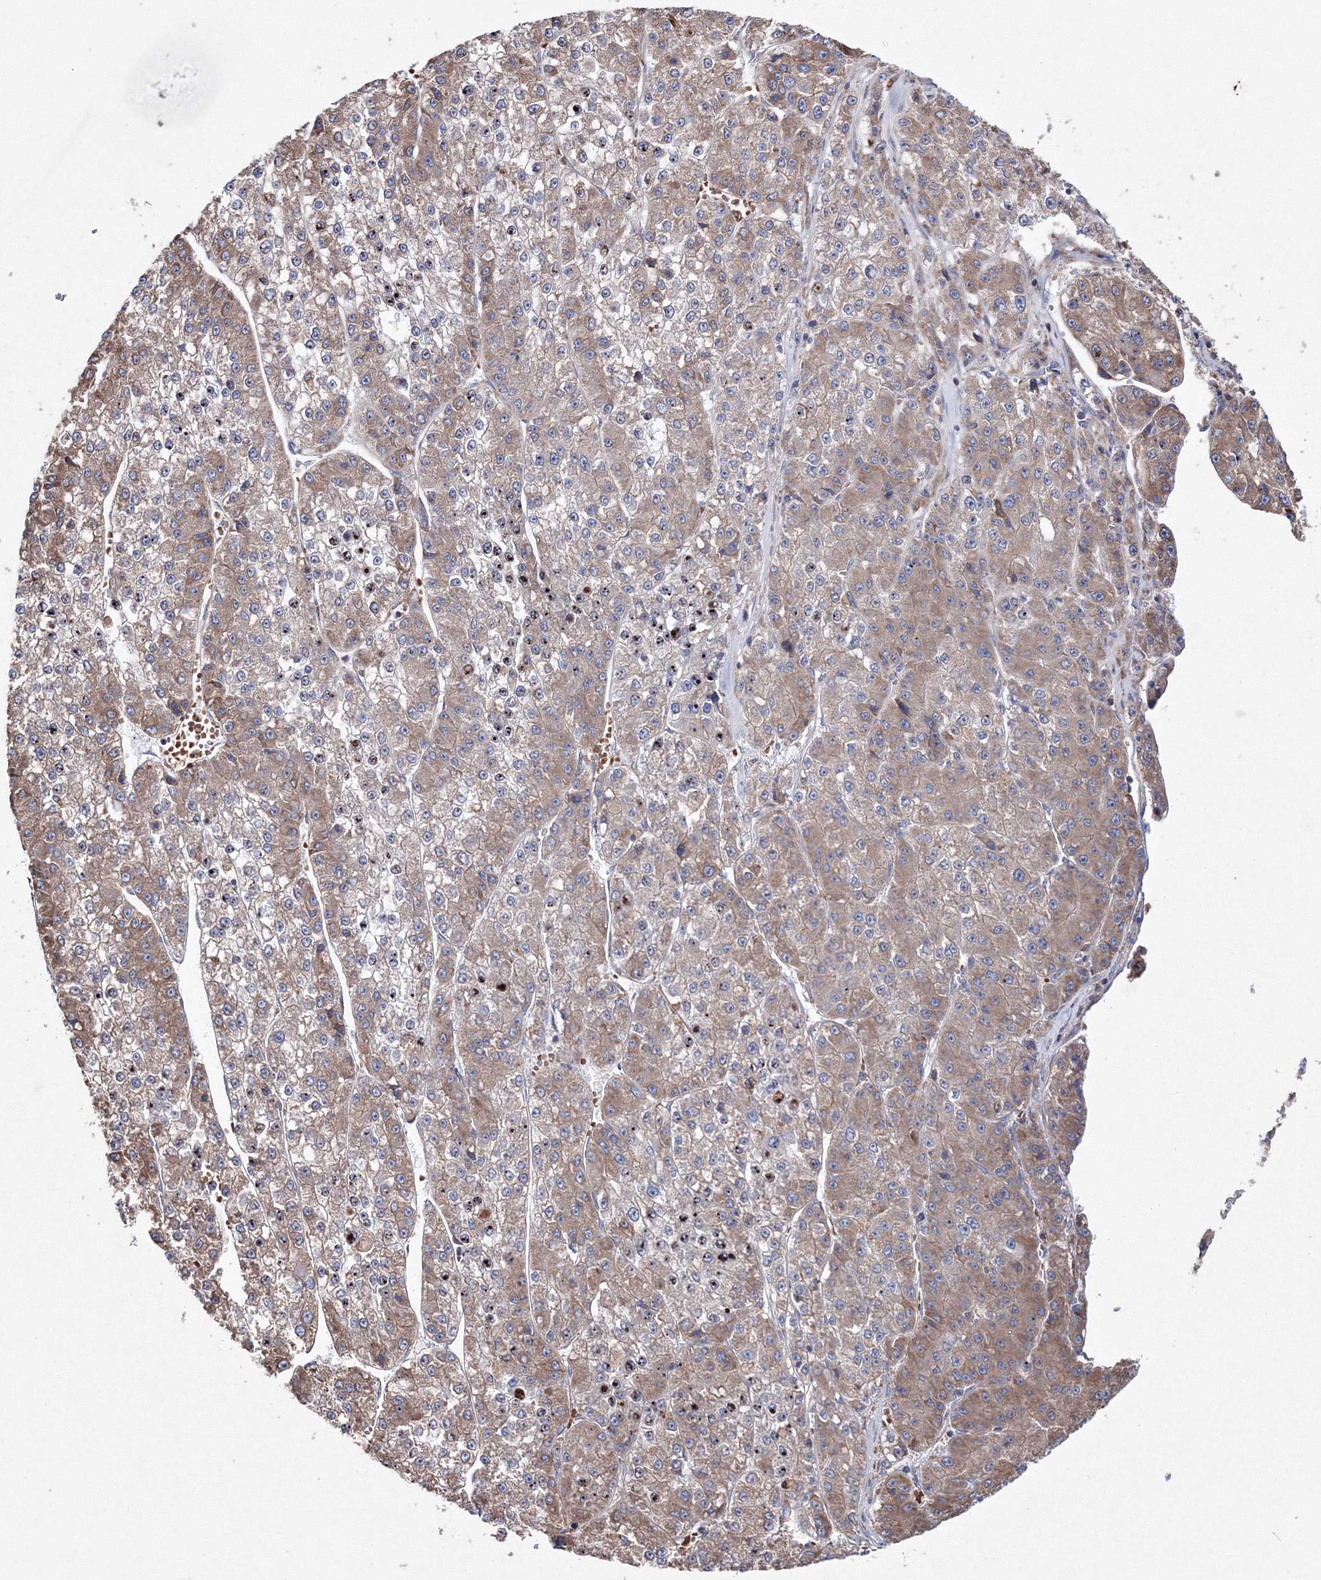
{"staining": {"intensity": "moderate", "quantity": ">75%", "location": "cytoplasmic/membranous"}, "tissue": "liver cancer", "cell_type": "Tumor cells", "image_type": "cancer", "snomed": [{"axis": "morphology", "description": "Carcinoma, Hepatocellular, NOS"}, {"axis": "topography", "description": "Liver"}], "caption": "Protein expression by IHC reveals moderate cytoplasmic/membranous expression in approximately >75% of tumor cells in hepatocellular carcinoma (liver).", "gene": "VPS8", "patient": {"sex": "female", "age": 73}}